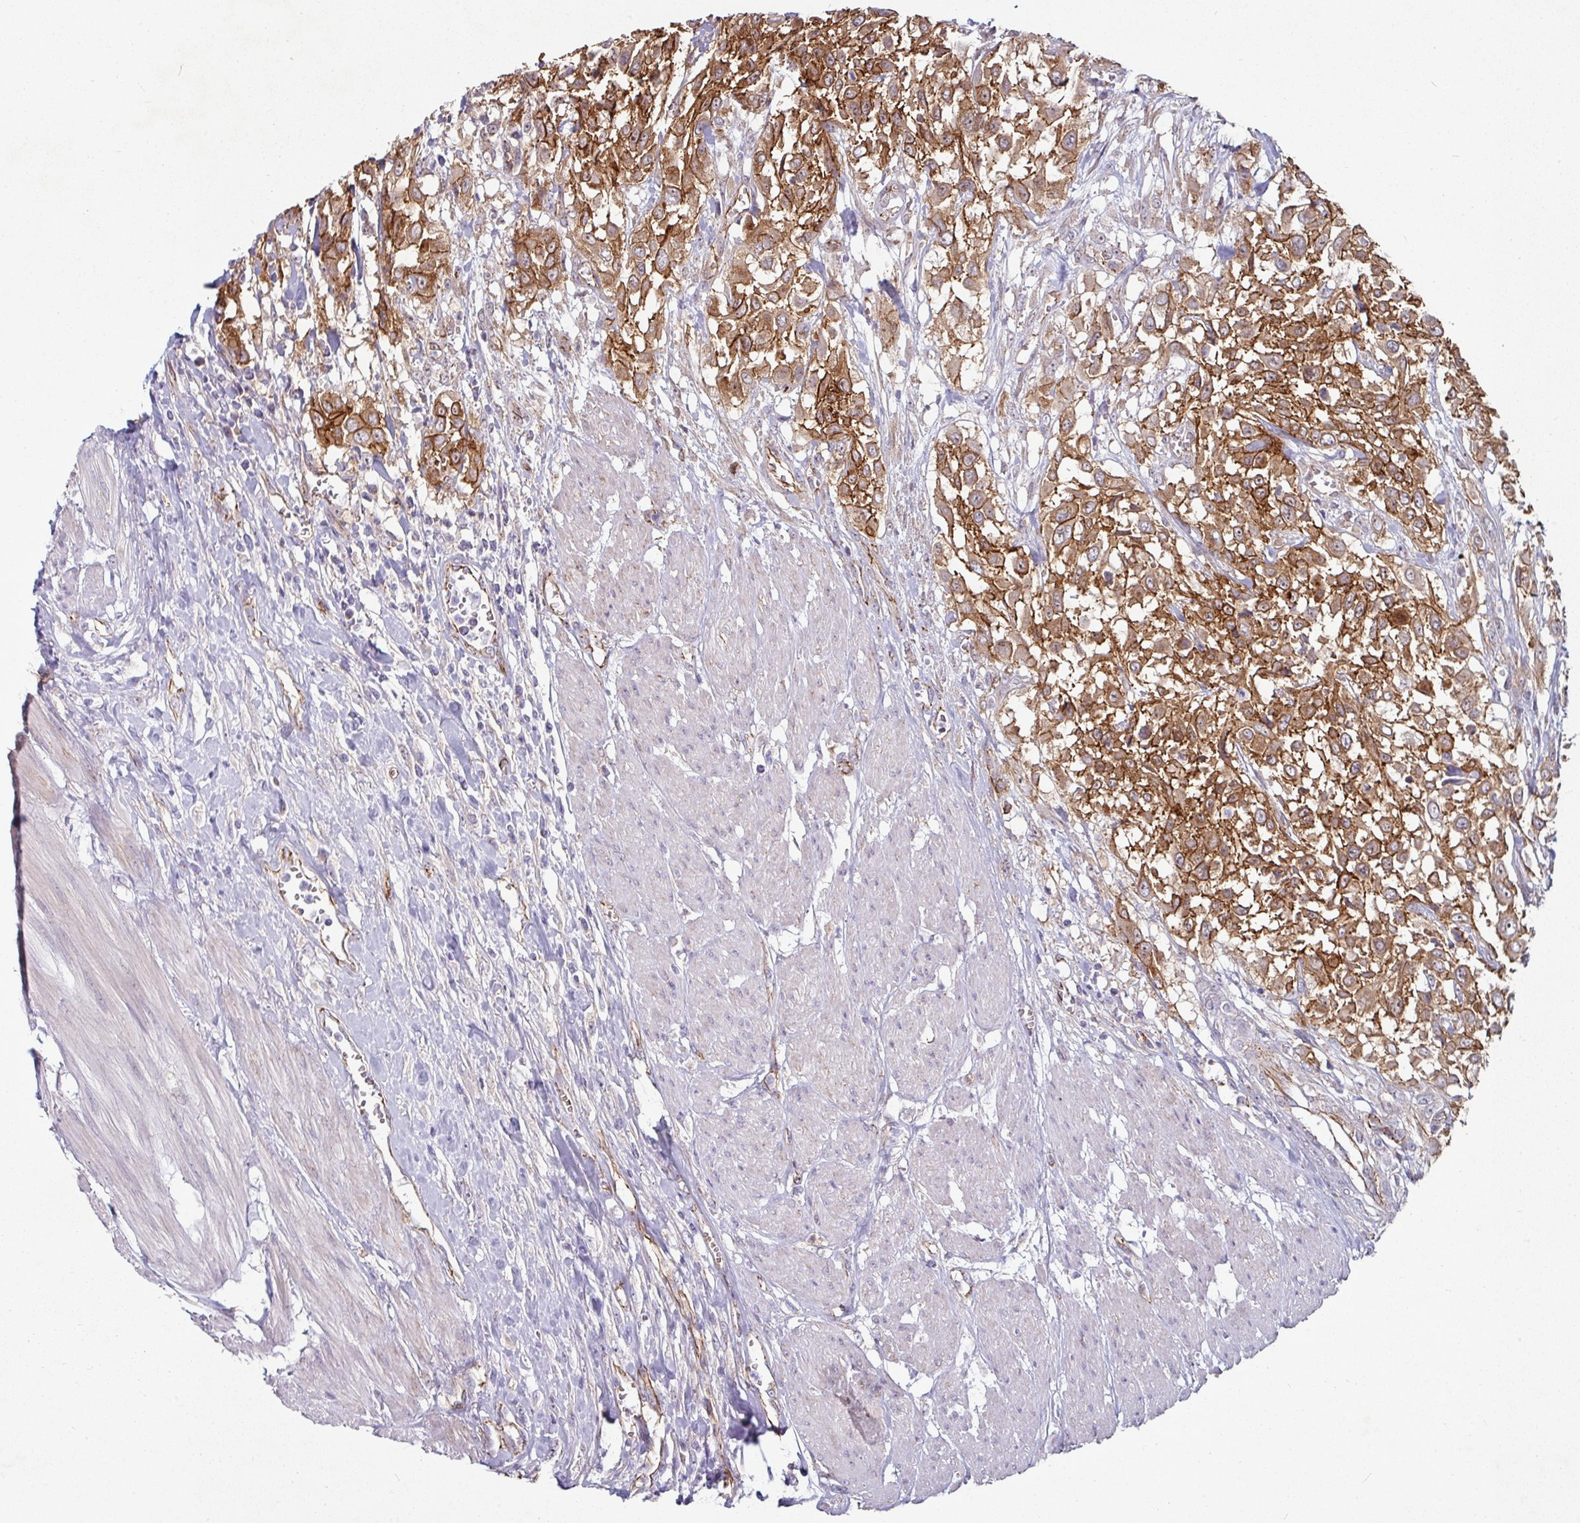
{"staining": {"intensity": "moderate", "quantity": ">75%", "location": "cytoplasmic/membranous"}, "tissue": "urothelial cancer", "cell_type": "Tumor cells", "image_type": "cancer", "snomed": [{"axis": "morphology", "description": "Urothelial carcinoma, High grade"}, {"axis": "topography", "description": "Urinary bladder"}], "caption": "High-magnification brightfield microscopy of urothelial cancer stained with DAB (3,3'-diaminobenzidine) (brown) and counterstained with hematoxylin (blue). tumor cells exhibit moderate cytoplasmic/membranous expression is present in approximately>75% of cells.", "gene": "JUP", "patient": {"sex": "male", "age": 57}}